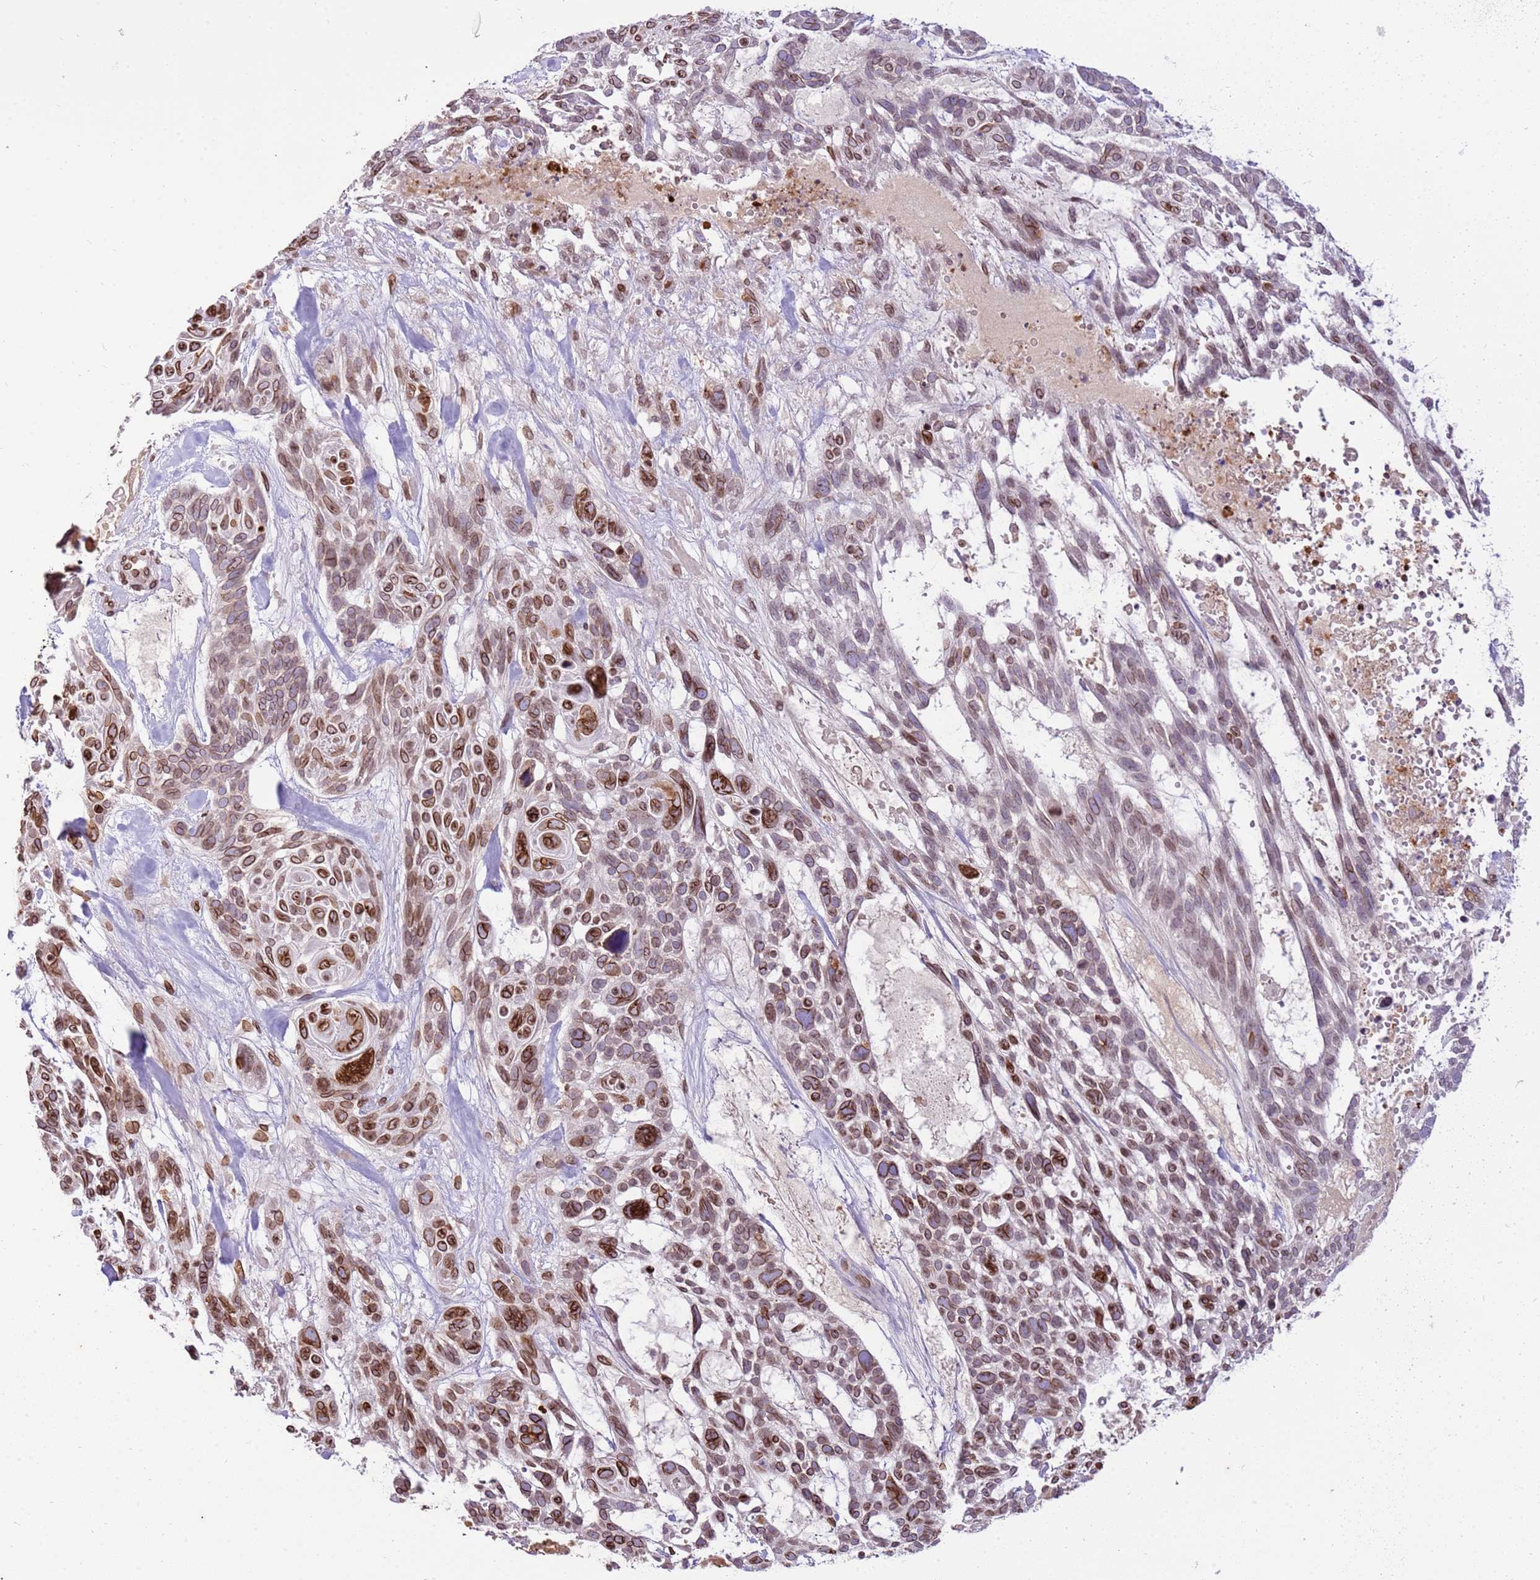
{"staining": {"intensity": "strong", "quantity": ">75%", "location": "cytoplasmic/membranous,nuclear"}, "tissue": "skin cancer", "cell_type": "Tumor cells", "image_type": "cancer", "snomed": [{"axis": "morphology", "description": "Basal cell carcinoma"}, {"axis": "topography", "description": "Skin"}], "caption": "IHC of human skin basal cell carcinoma exhibits high levels of strong cytoplasmic/membranous and nuclear positivity in approximately >75% of tumor cells.", "gene": "TMEM47", "patient": {"sex": "male", "age": 88}}